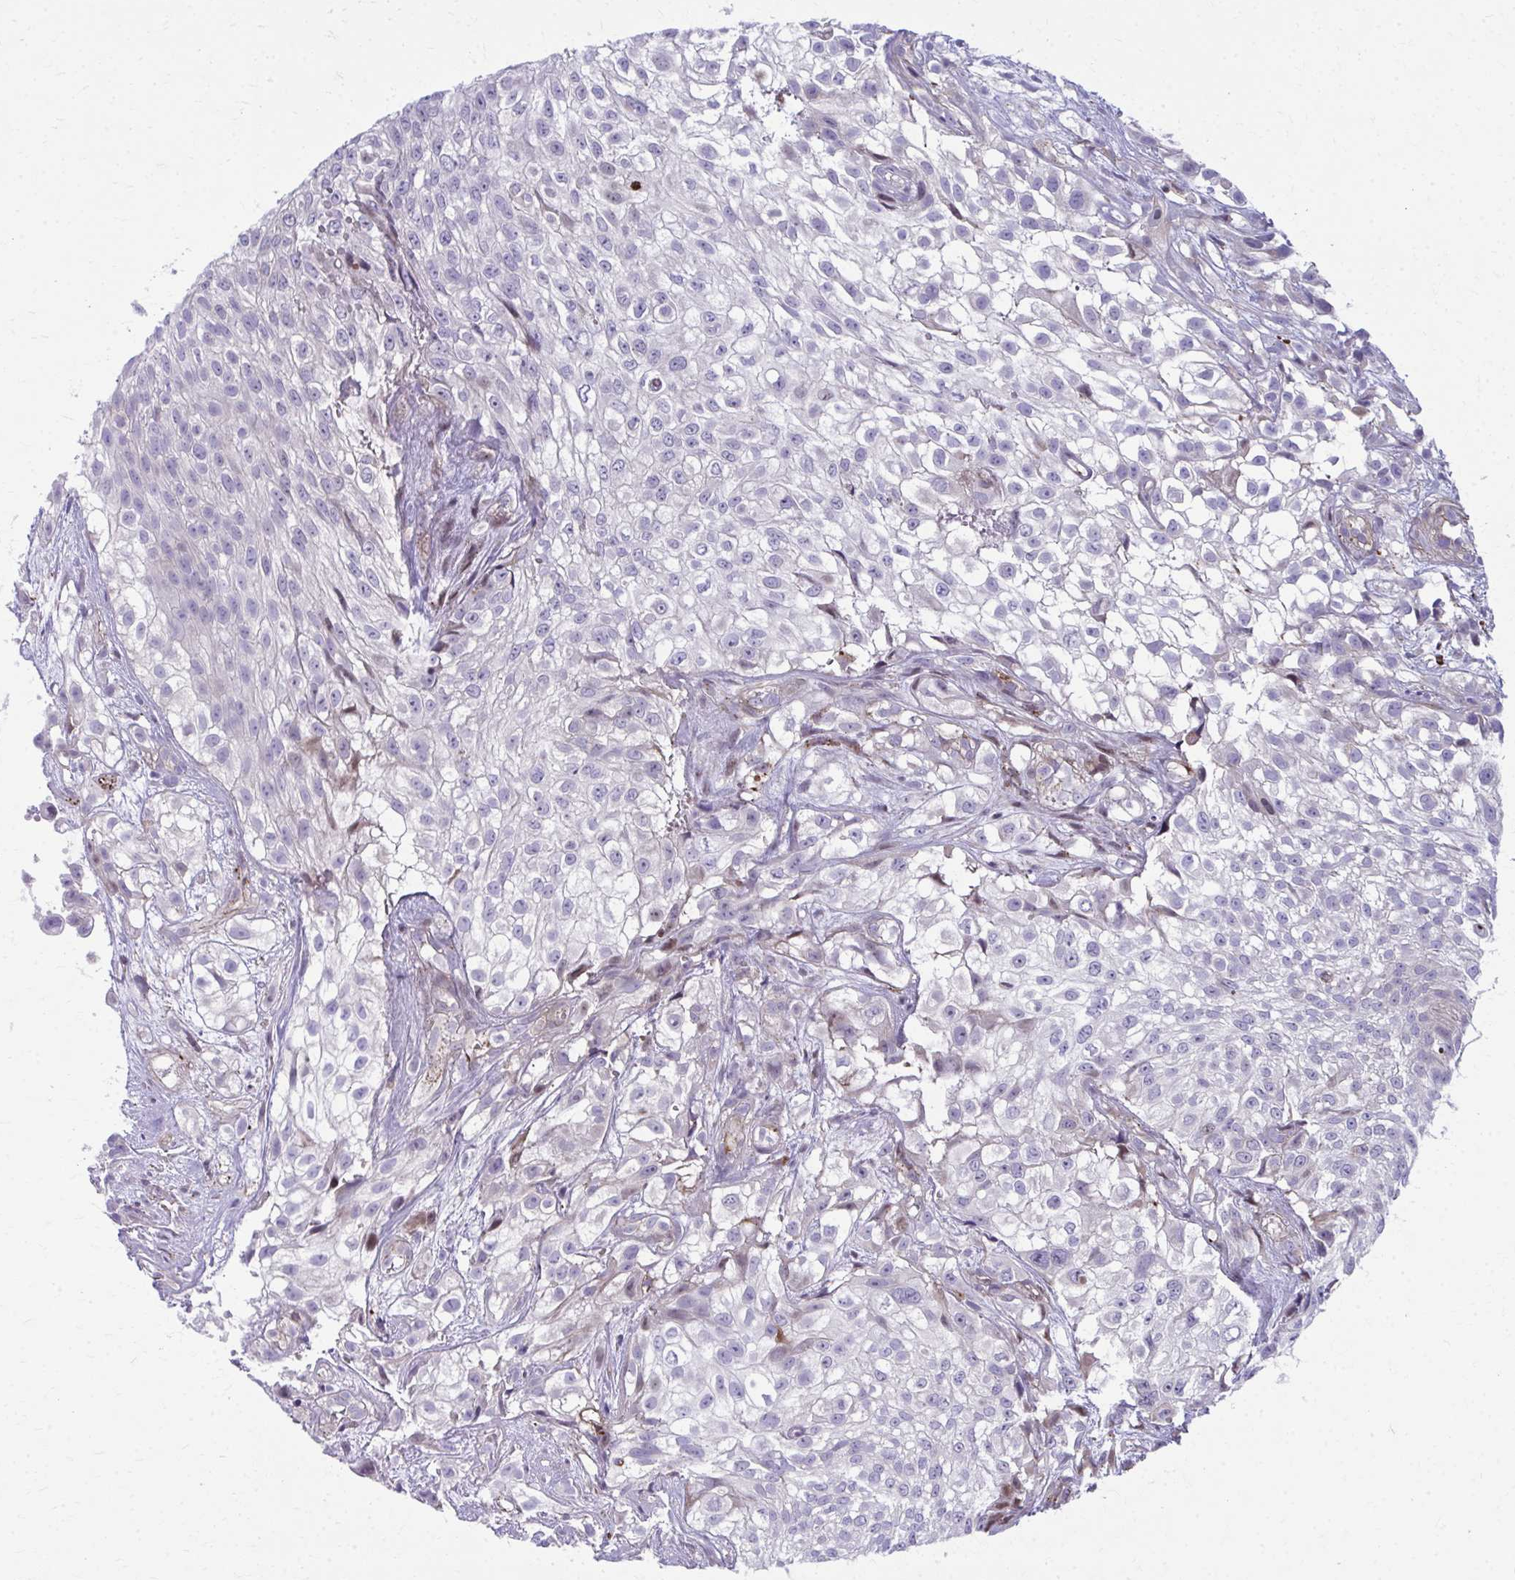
{"staining": {"intensity": "negative", "quantity": "none", "location": "none"}, "tissue": "urothelial cancer", "cell_type": "Tumor cells", "image_type": "cancer", "snomed": [{"axis": "morphology", "description": "Urothelial carcinoma, High grade"}, {"axis": "topography", "description": "Urinary bladder"}], "caption": "DAB (3,3'-diaminobenzidine) immunohistochemical staining of human urothelial carcinoma (high-grade) demonstrates no significant positivity in tumor cells.", "gene": "LRRC4B", "patient": {"sex": "male", "age": 56}}